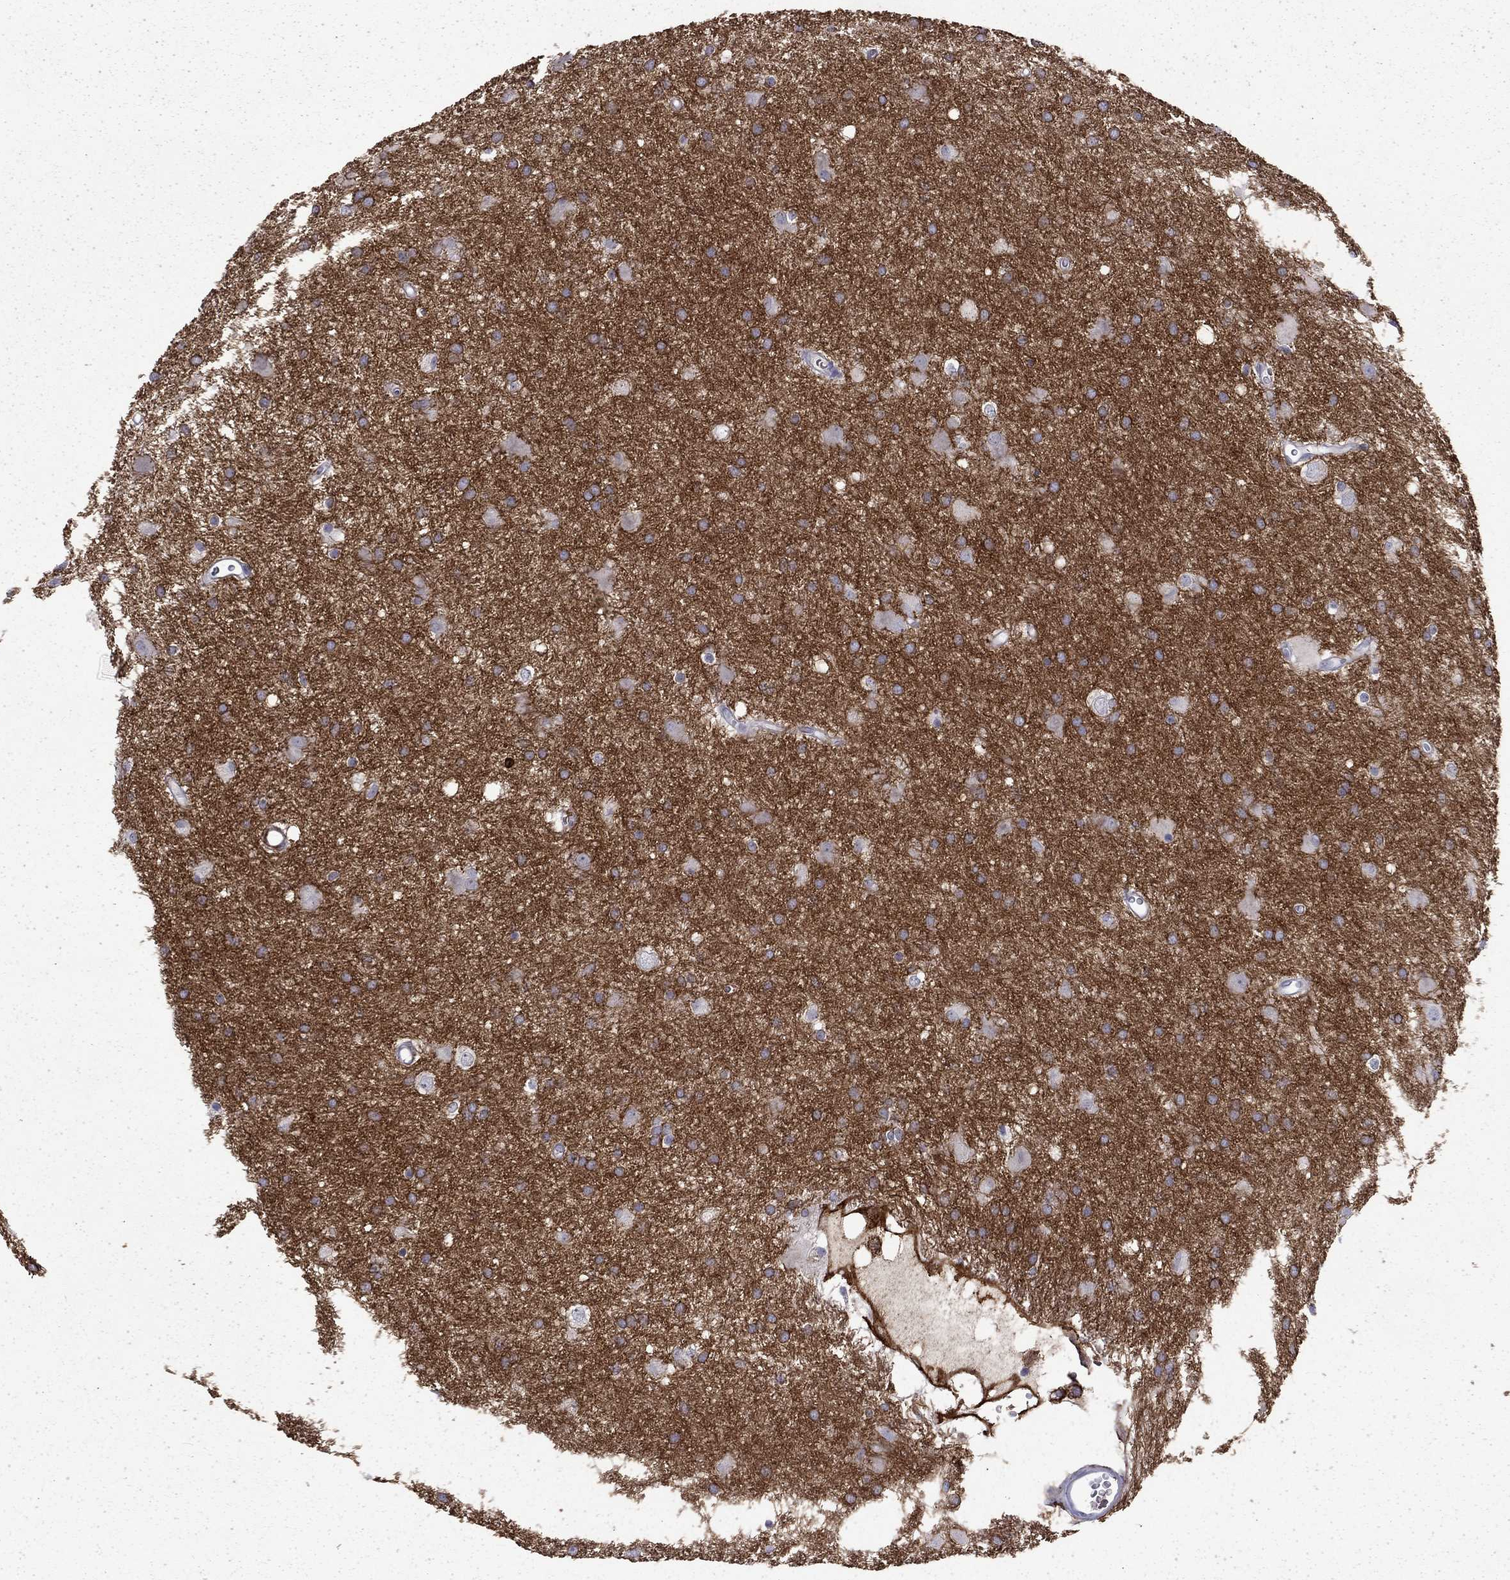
{"staining": {"intensity": "negative", "quantity": "none", "location": "none"}, "tissue": "glioma", "cell_type": "Tumor cells", "image_type": "cancer", "snomed": [{"axis": "morphology", "description": "Glioma, malignant, Low grade"}, {"axis": "topography", "description": "Brain"}], "caption": "An image of glioma stained for a protein shows no brown staining in tumor cells. Nuclei are stained in blue.", "gene": "ENPP6", "patient": {"sex": "male", "age": 58}}